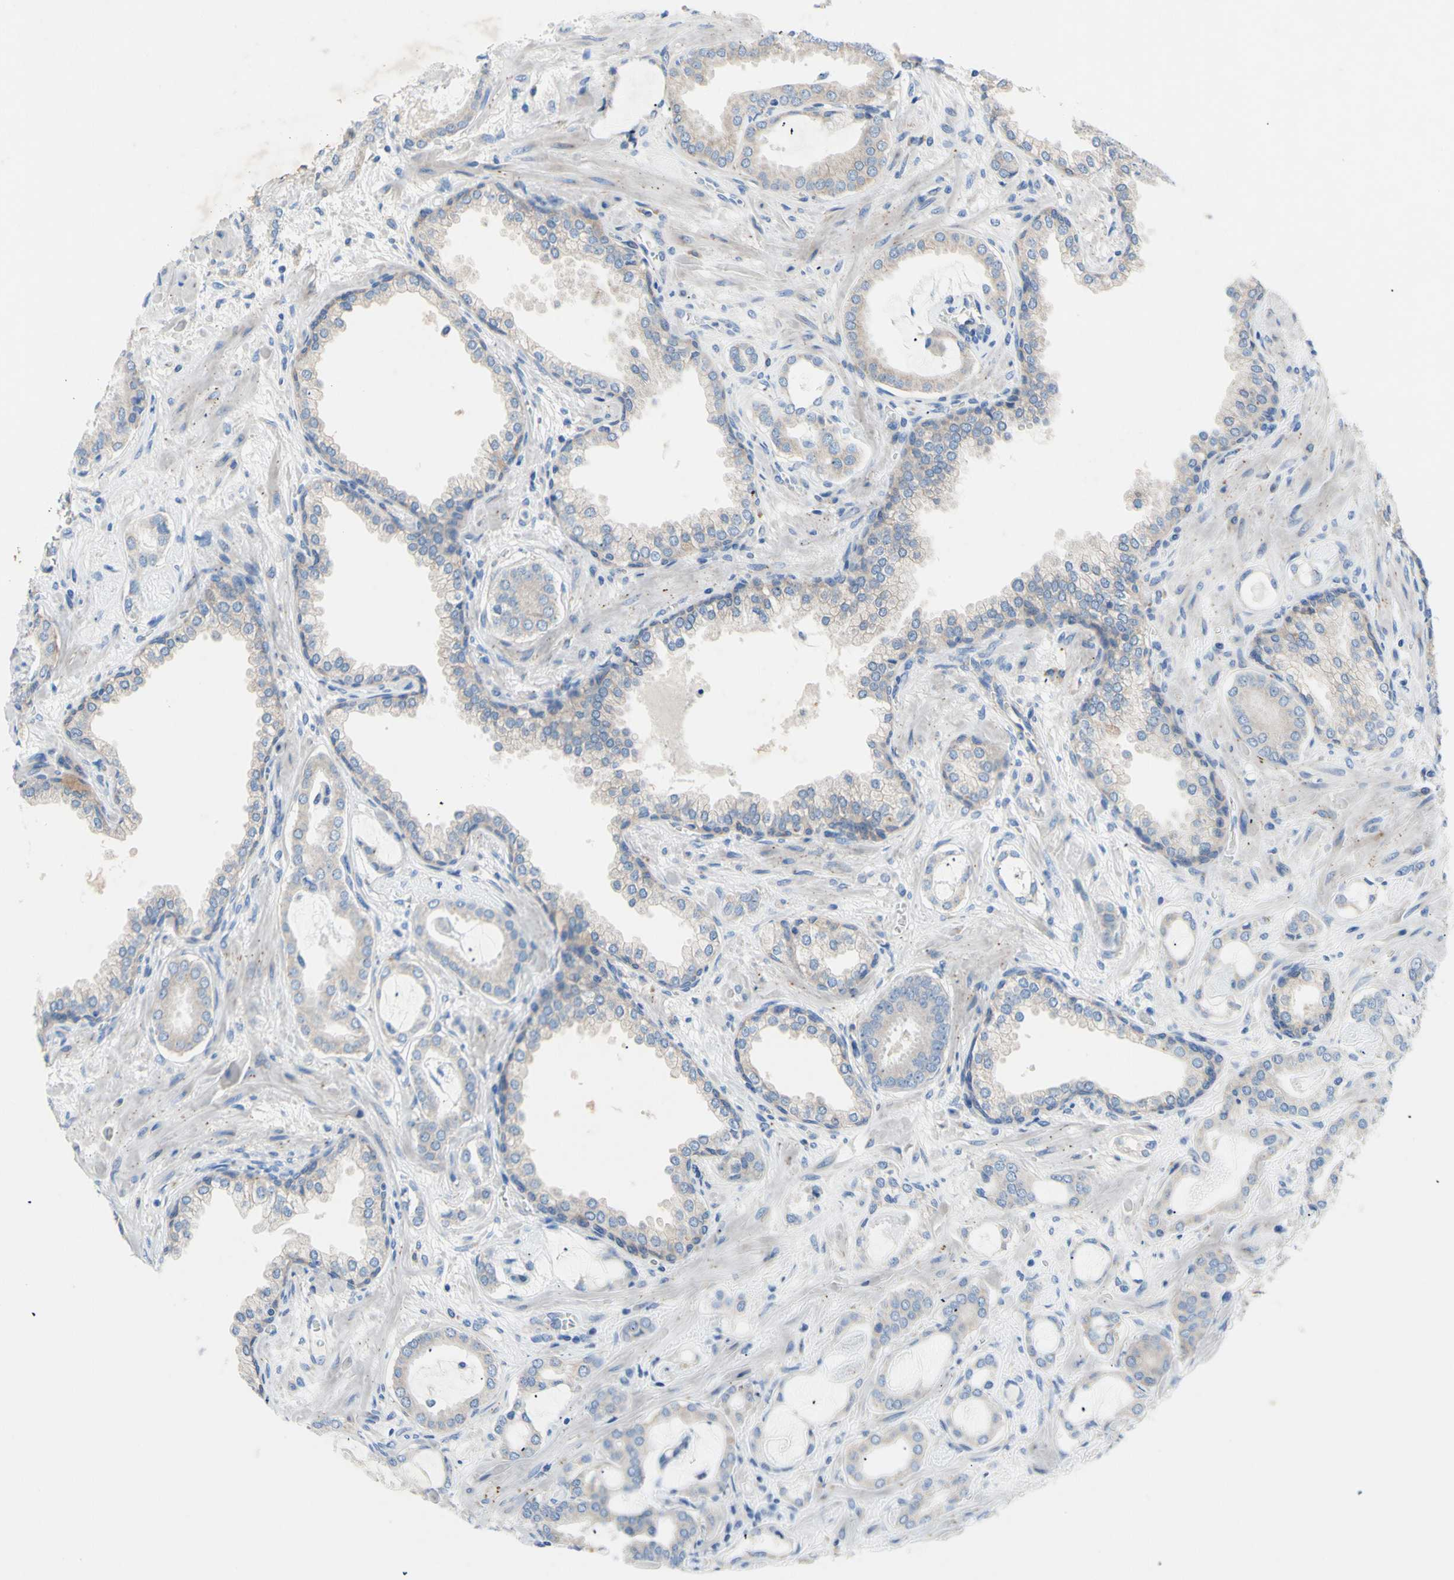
{"staining": {"intensity": "negative", "quantity": "none", "location": "none"}, "tissue": "prostate cancer", "cell_type": "Tumor cells", "image_type": "cancer", "snomed": [{"axis": "morphology", "description": "Adenocarcinoma, Low grade"}, {"axis": "topography", "description": "Prostate"}], "caption": "A histopathology image of prostate low-grade adenocarcinoma stained for a protein reveals no brown staining in tumor cells.", "gene": "TMIGD2", "patient": {"sex": "male", "age": 53}}